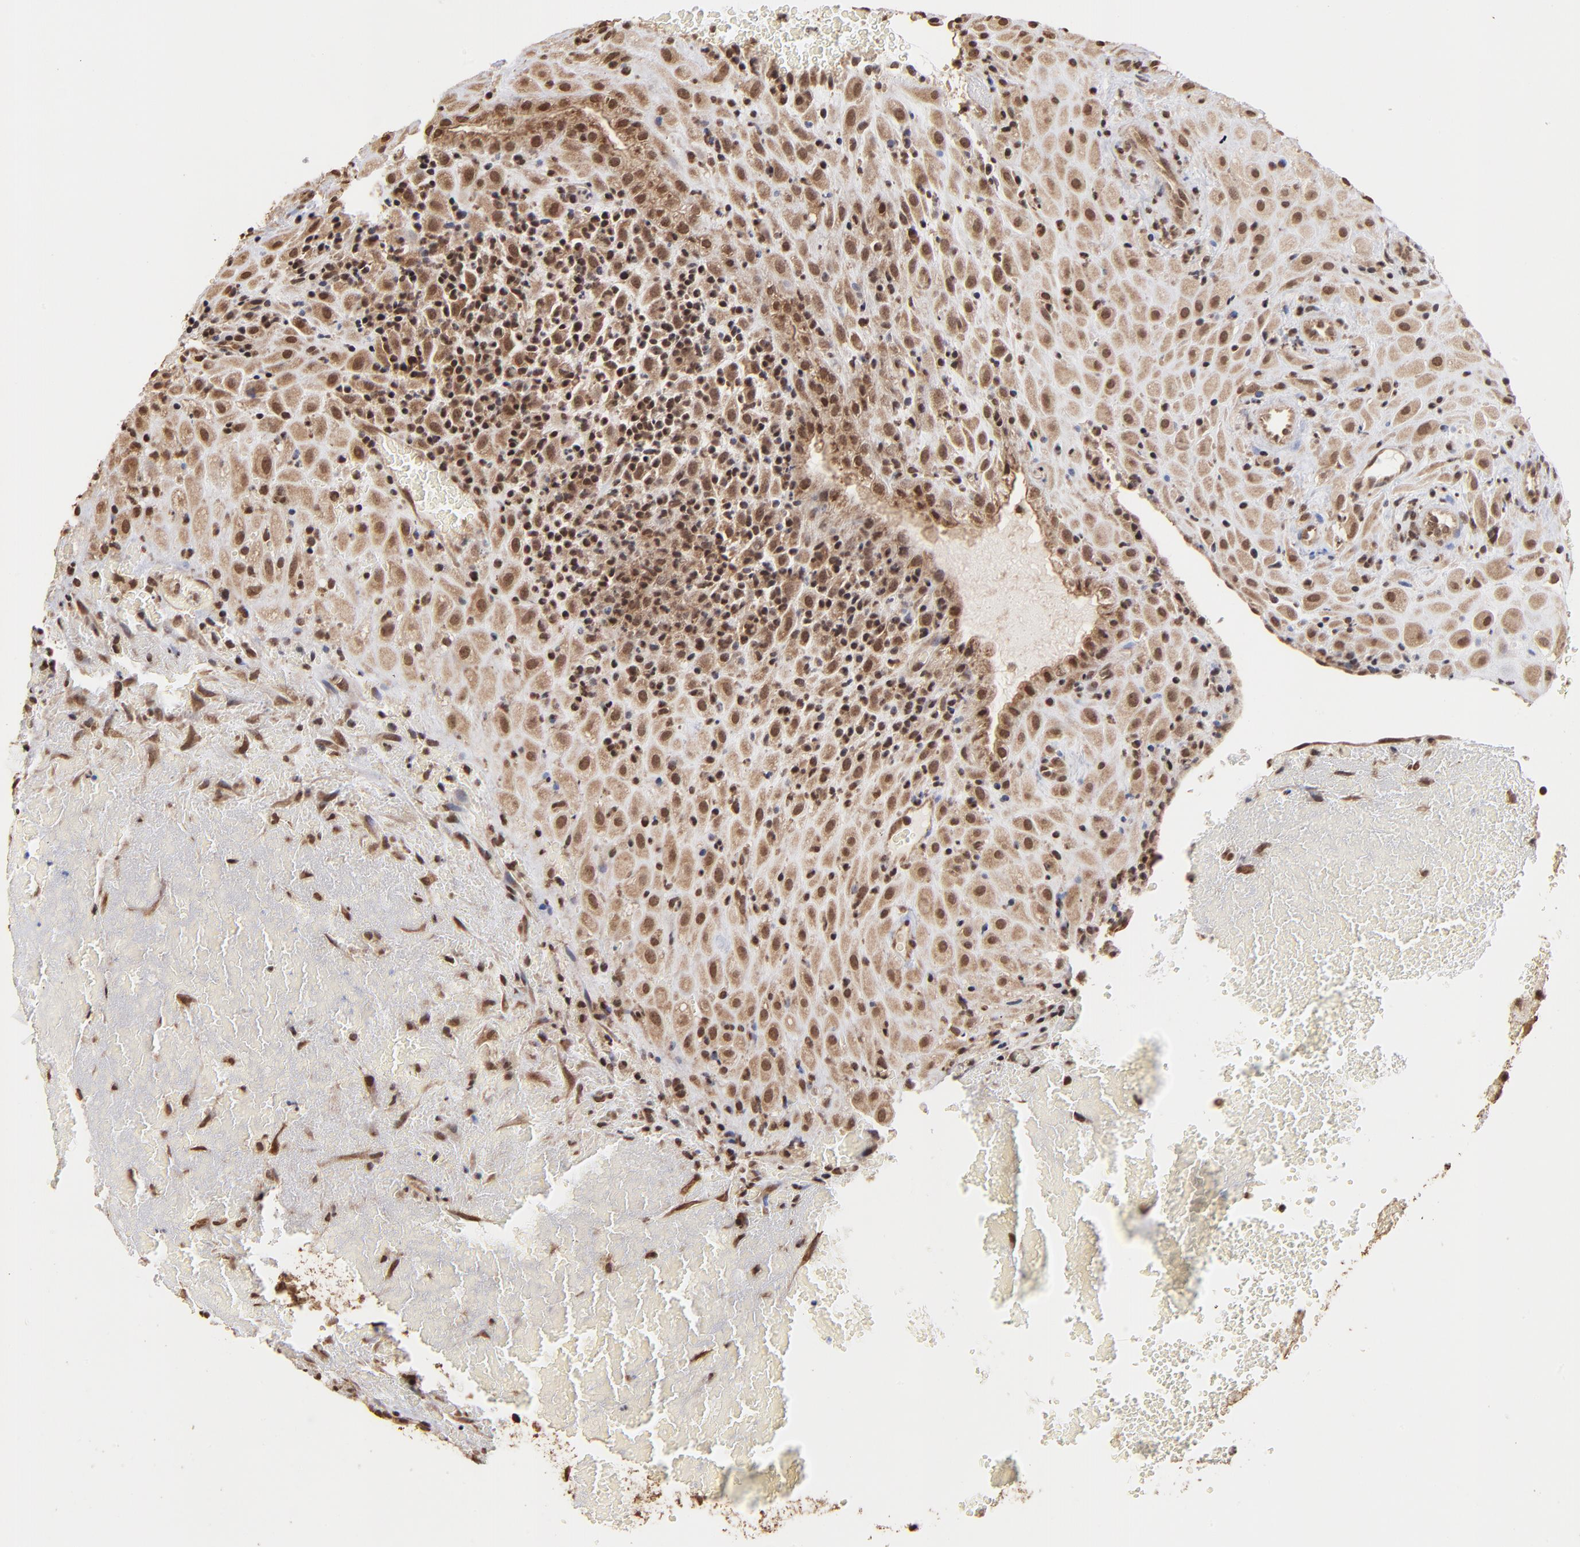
{"staining": {"intensity": "moderate", "quantity": ">75%", "location": "cytoplasmic/membranous,nuclear"}, "tissue": "placenta", "cell_type": "Decidual cells", "image_type": "normal", "snomed": [{"axis": "morphology", "description": "Normal tissue, NOS"}, {"axis": "topography", "description": "Placenta"}], "caption": "High-power microscopy captured an immunohistochemistry photomicrograph of normal placenta, revealing moderate cytoplasmic/membranous,nuclear expression in about >75% of decidual cells. Using DAB (brown) and hematoxylin (blue) stains, captured at high magnification using brightfield microscopy.", "gene": "BRPF1", "patient": {"sex": "female", "age": 19}}